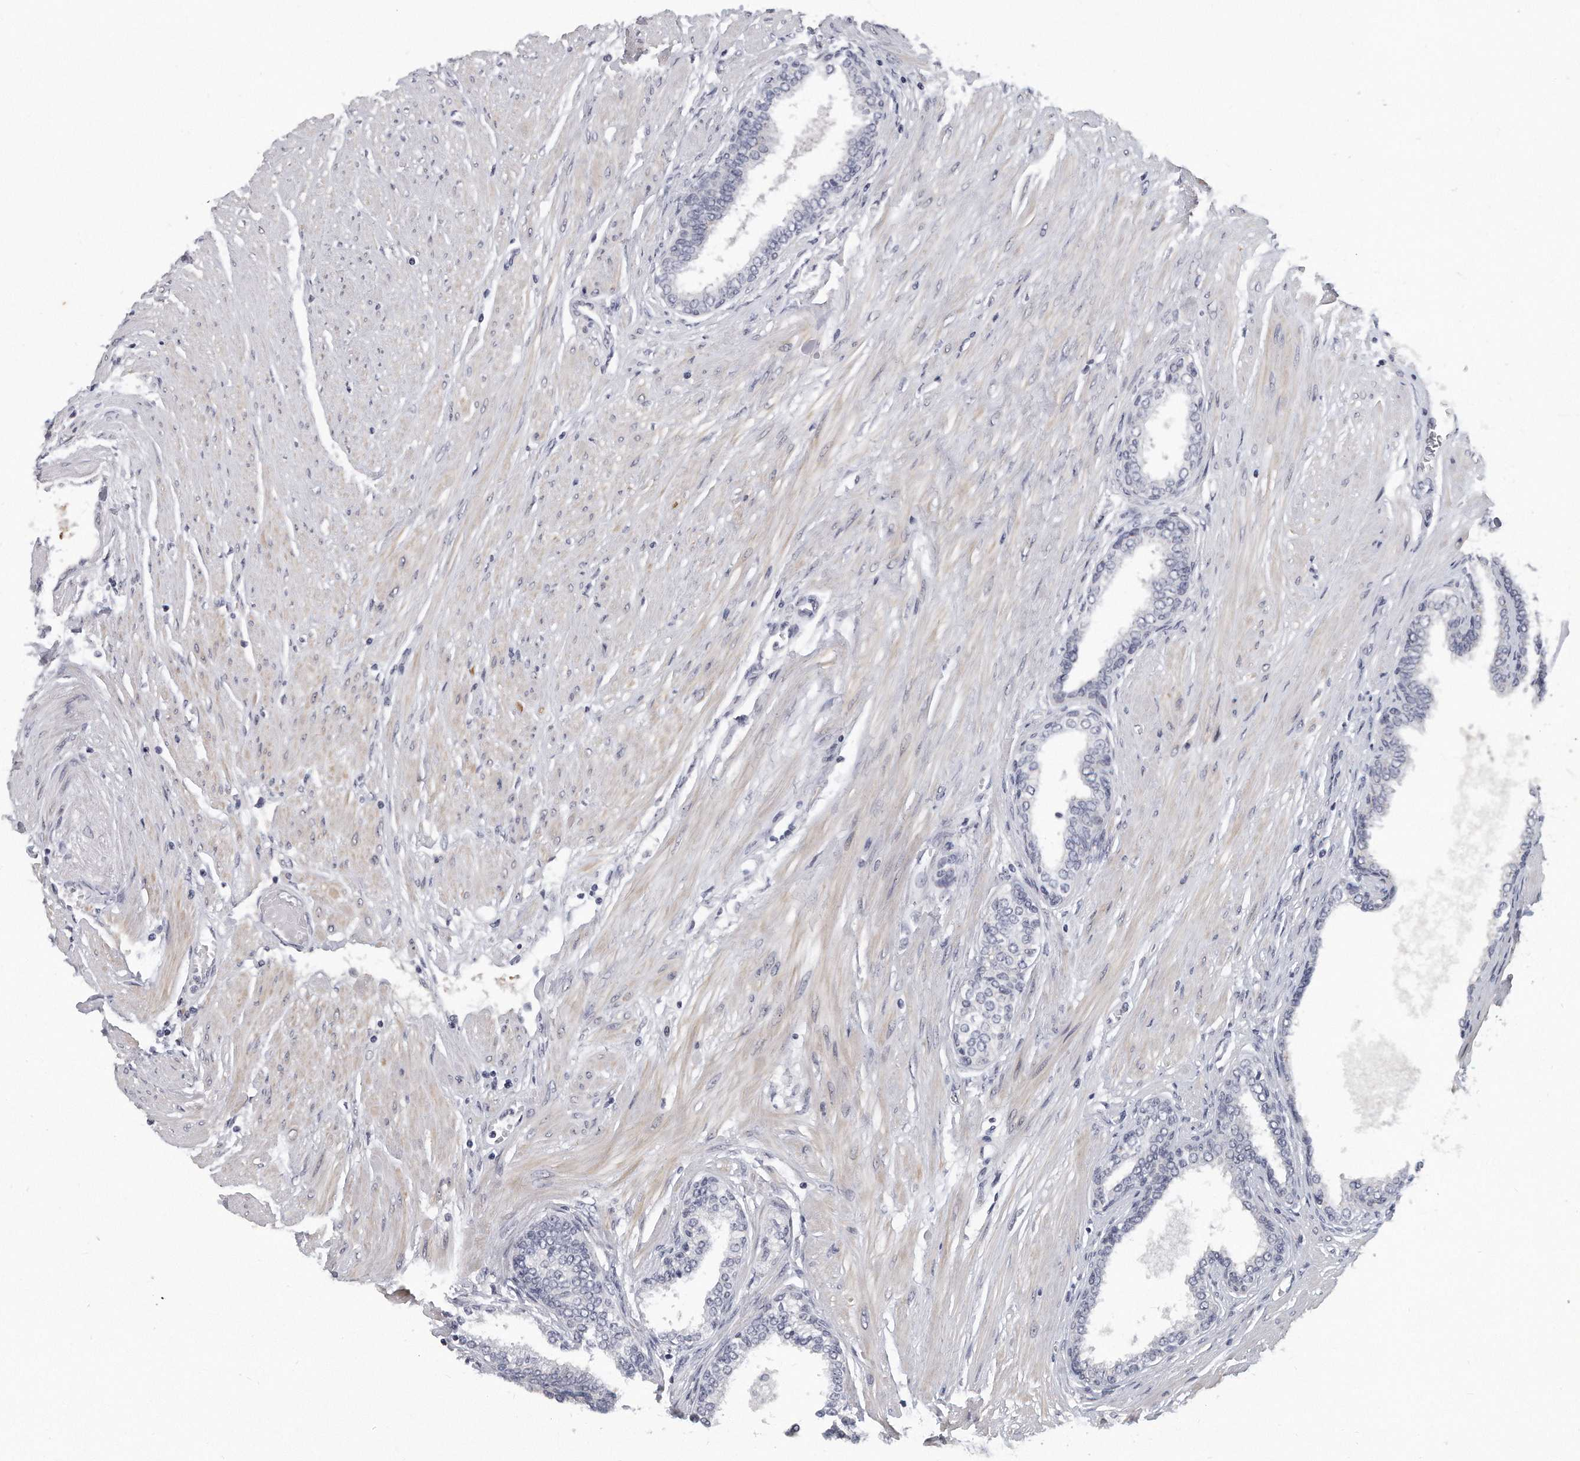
{"staining": {"intensity": "negative", "quantity": "none", "location": "none"}, "tissue": "prostate cancer", "cell_type": "Tumor cells", "image_type": "cancer", "snomed": [{"axis": "morphology", "description": "Adenocarcinoma, Low grade"}, {"axis": "topography", "description": "Prostate"}], "caption": "IHC photomicrograph of neoplastic tissue: prostate cancer stained with DAB displays no significant protein expression in tumor cells.", "gene": "TFCP2L1", "patient": {"sex": "male", "age": 57}}